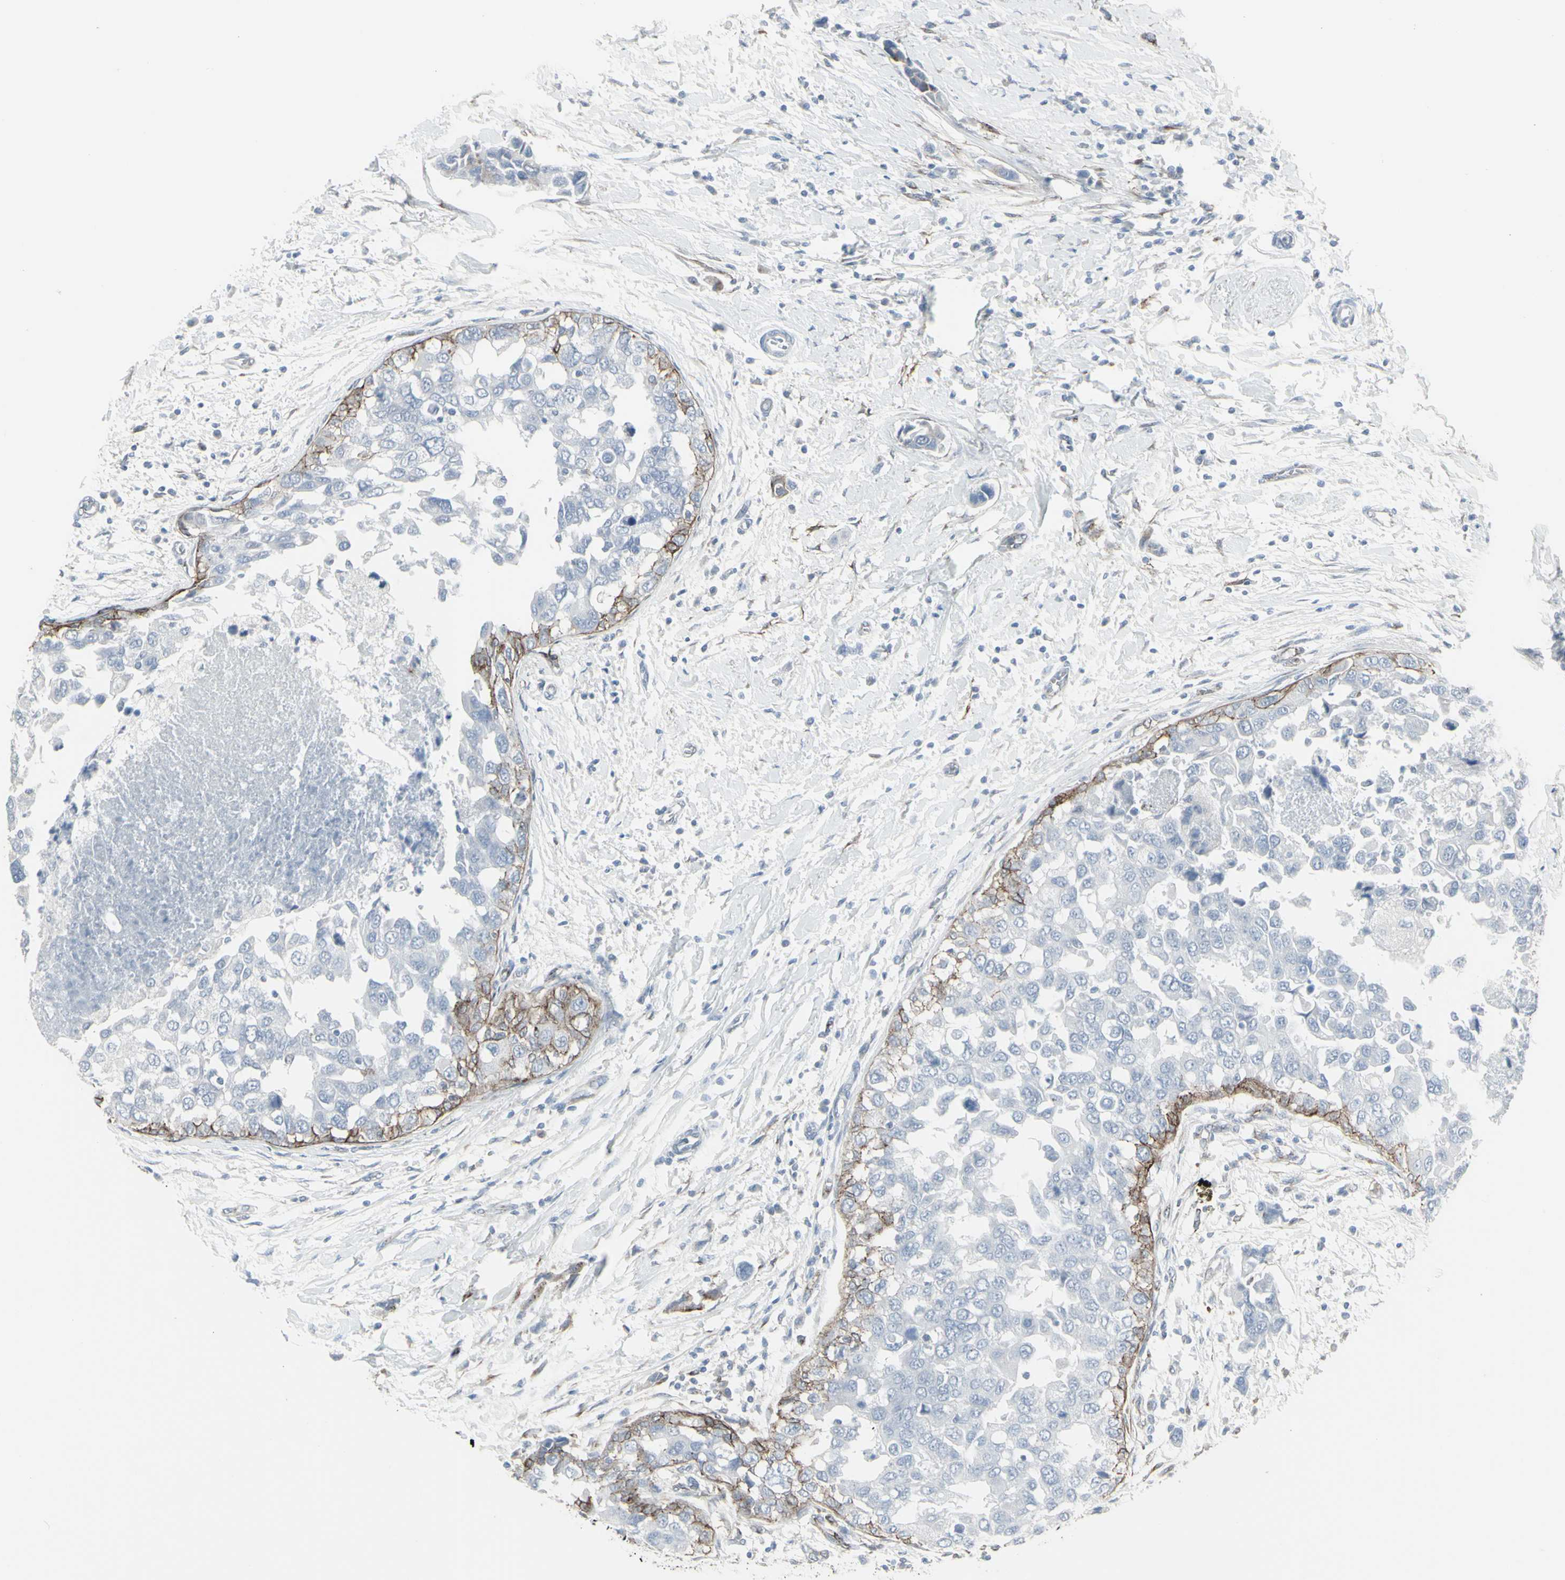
{"staining": {"intensity": "moderate", "quantity": "<25%", "location": "cytoplasmic/membranous"}, "tissue": "breast cancer", "cell_type": "Tumor cells", "image_type": "cancer", "snomed": [{"axis": "morphology", "description": "Normal tissue, NOS"}, {"axis": "morphology", "description": "Duct carcinoma"}, {"axis": "topography", "description": "Breast"}], "caption": "A histopathology image of human infiltrating ductal carcinoma (breast) stained for a protein shows moderate cytoplasmic/membranous brown staining in tumor cells.", "gene": "GJA1", "patient": {"sex": "female", "age": 50}}